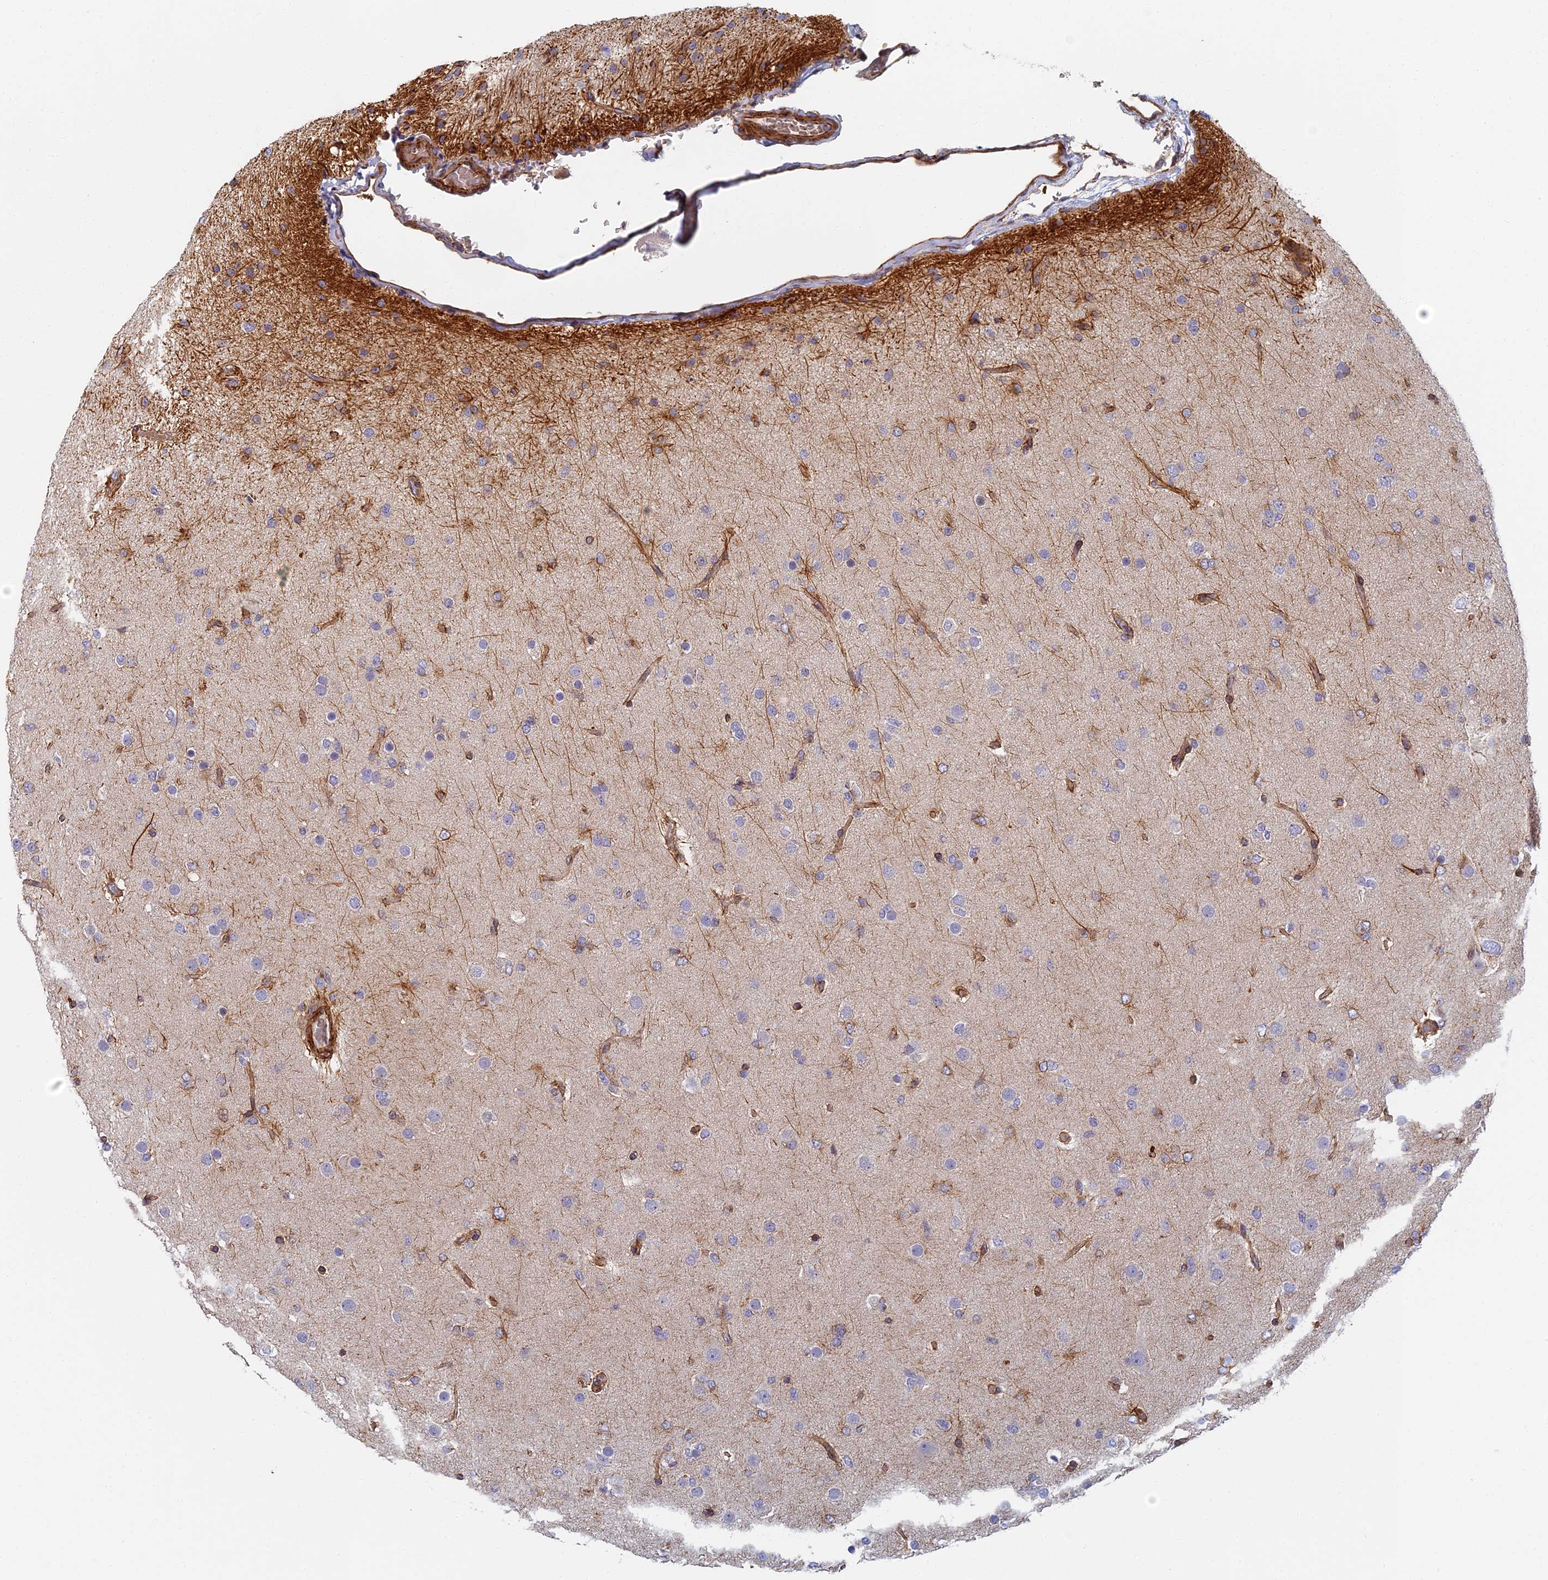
{"staining": {"intensity": "negative", "quantity": "none", "location": "none"}, "tissue": "glioma", "cell_type": "Tumor cells", "image_type": "cancer", "snomed": [{"axis": "morphology", "description": "Glioma, malignant, Low grade"}, {"axis": "topography", "description": "Brain"}], "caption": "Tumor cells are negative for protein expression in human malignant glioma (low-grade).", "gene": "ABCB10", "patient": {"sex": "male", "age": 65}}